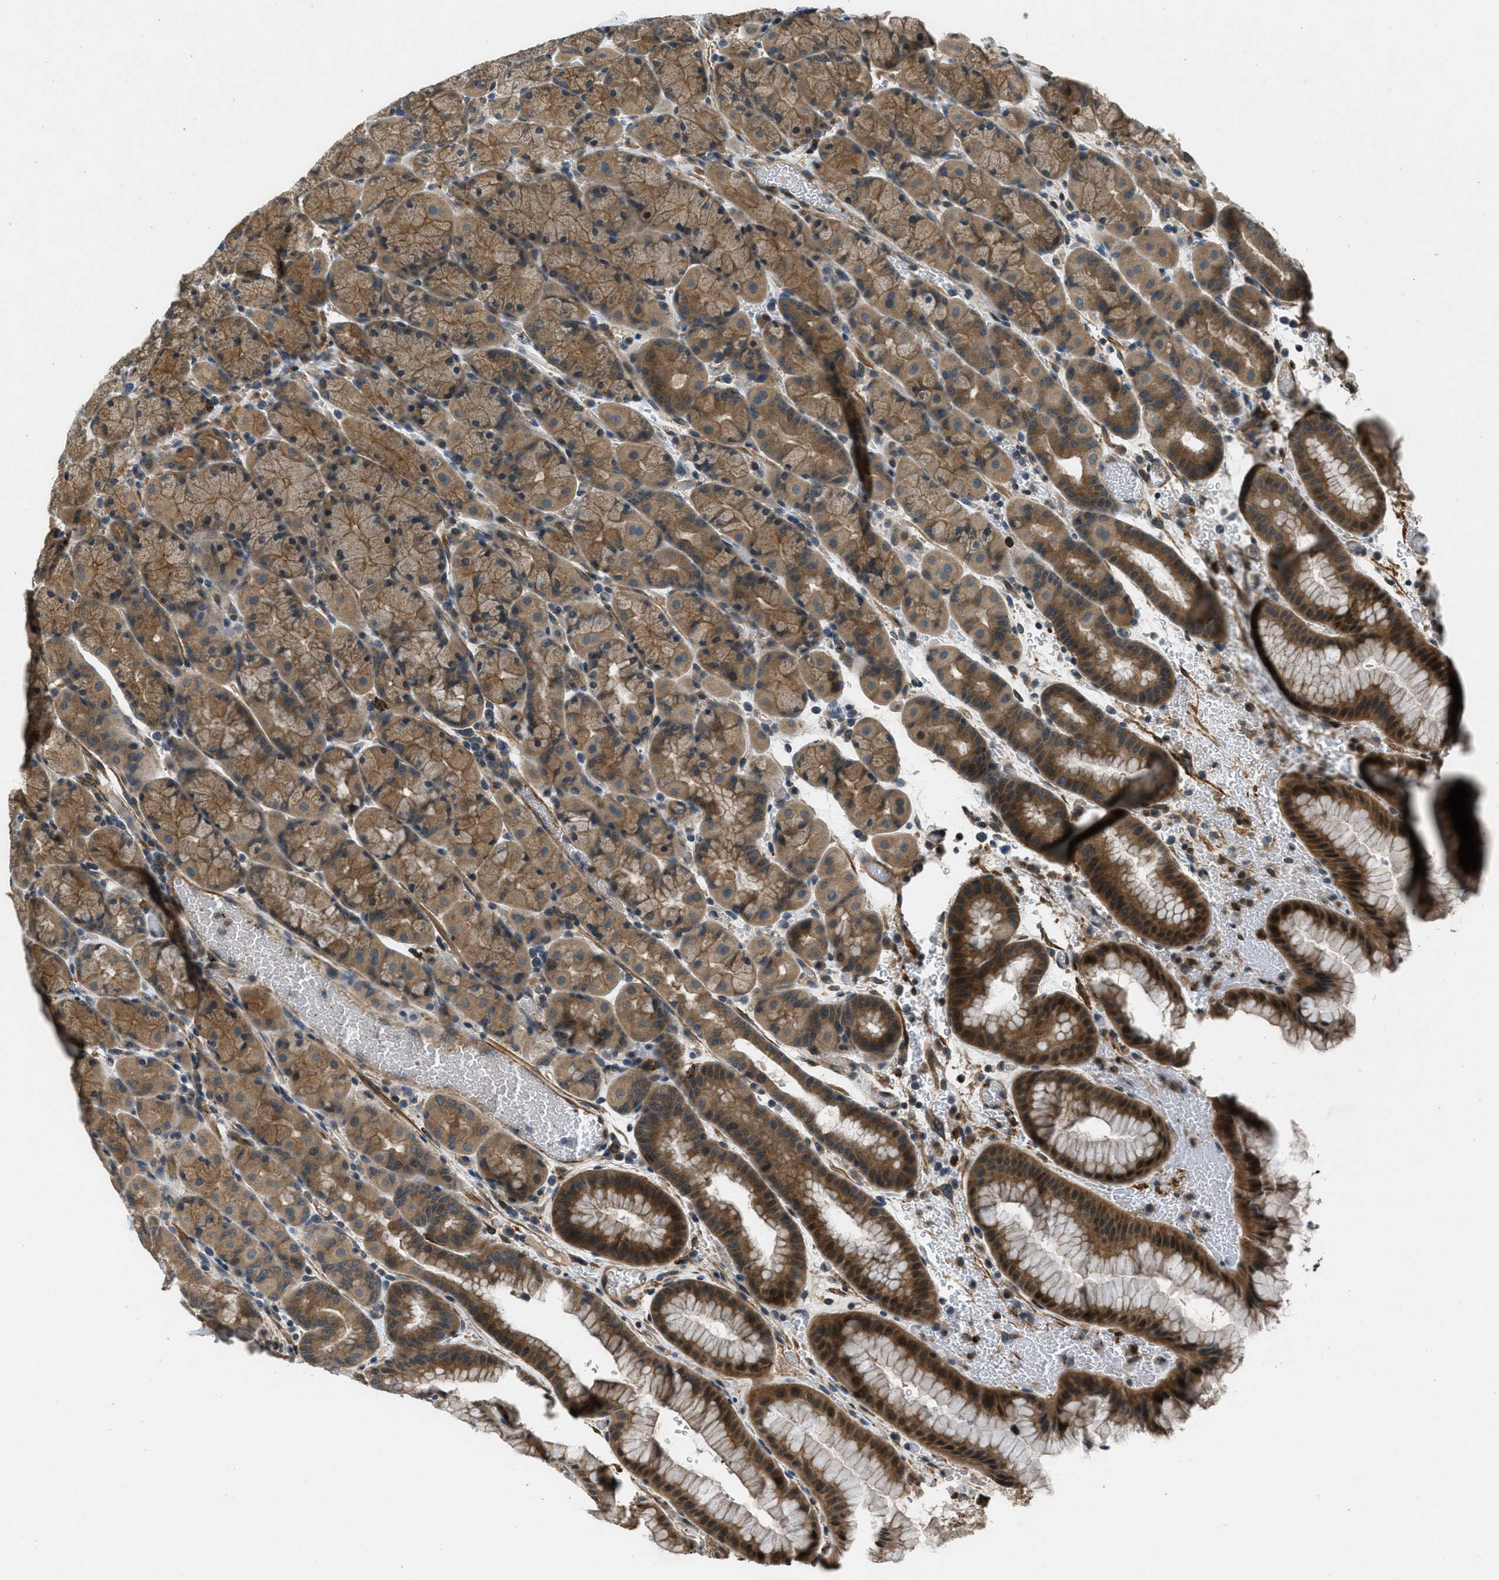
{"staining": {"intensity": "moderate", "quantity": ">75%", "location": "cytoplasmic/membranous"}, "tissue": "stomach", "cell_type": "Glandular cells", "image_type": "normal", "snomed": [{"axis": "morphology", "description": "Normal tissue, NOS"}, {"axis": "morphology", "description": "Carcinoid, malignant, NOS"}, {"axis": "topography", "description": "Stomach, upper"}], "caption": "Protein staining reveals moderate cytoplasmic/membranous expression in approximately >75% of glandular cells in benign stomach.", "gene": "EPSTI1", "patient": {"sex": "male", "age": 39}}